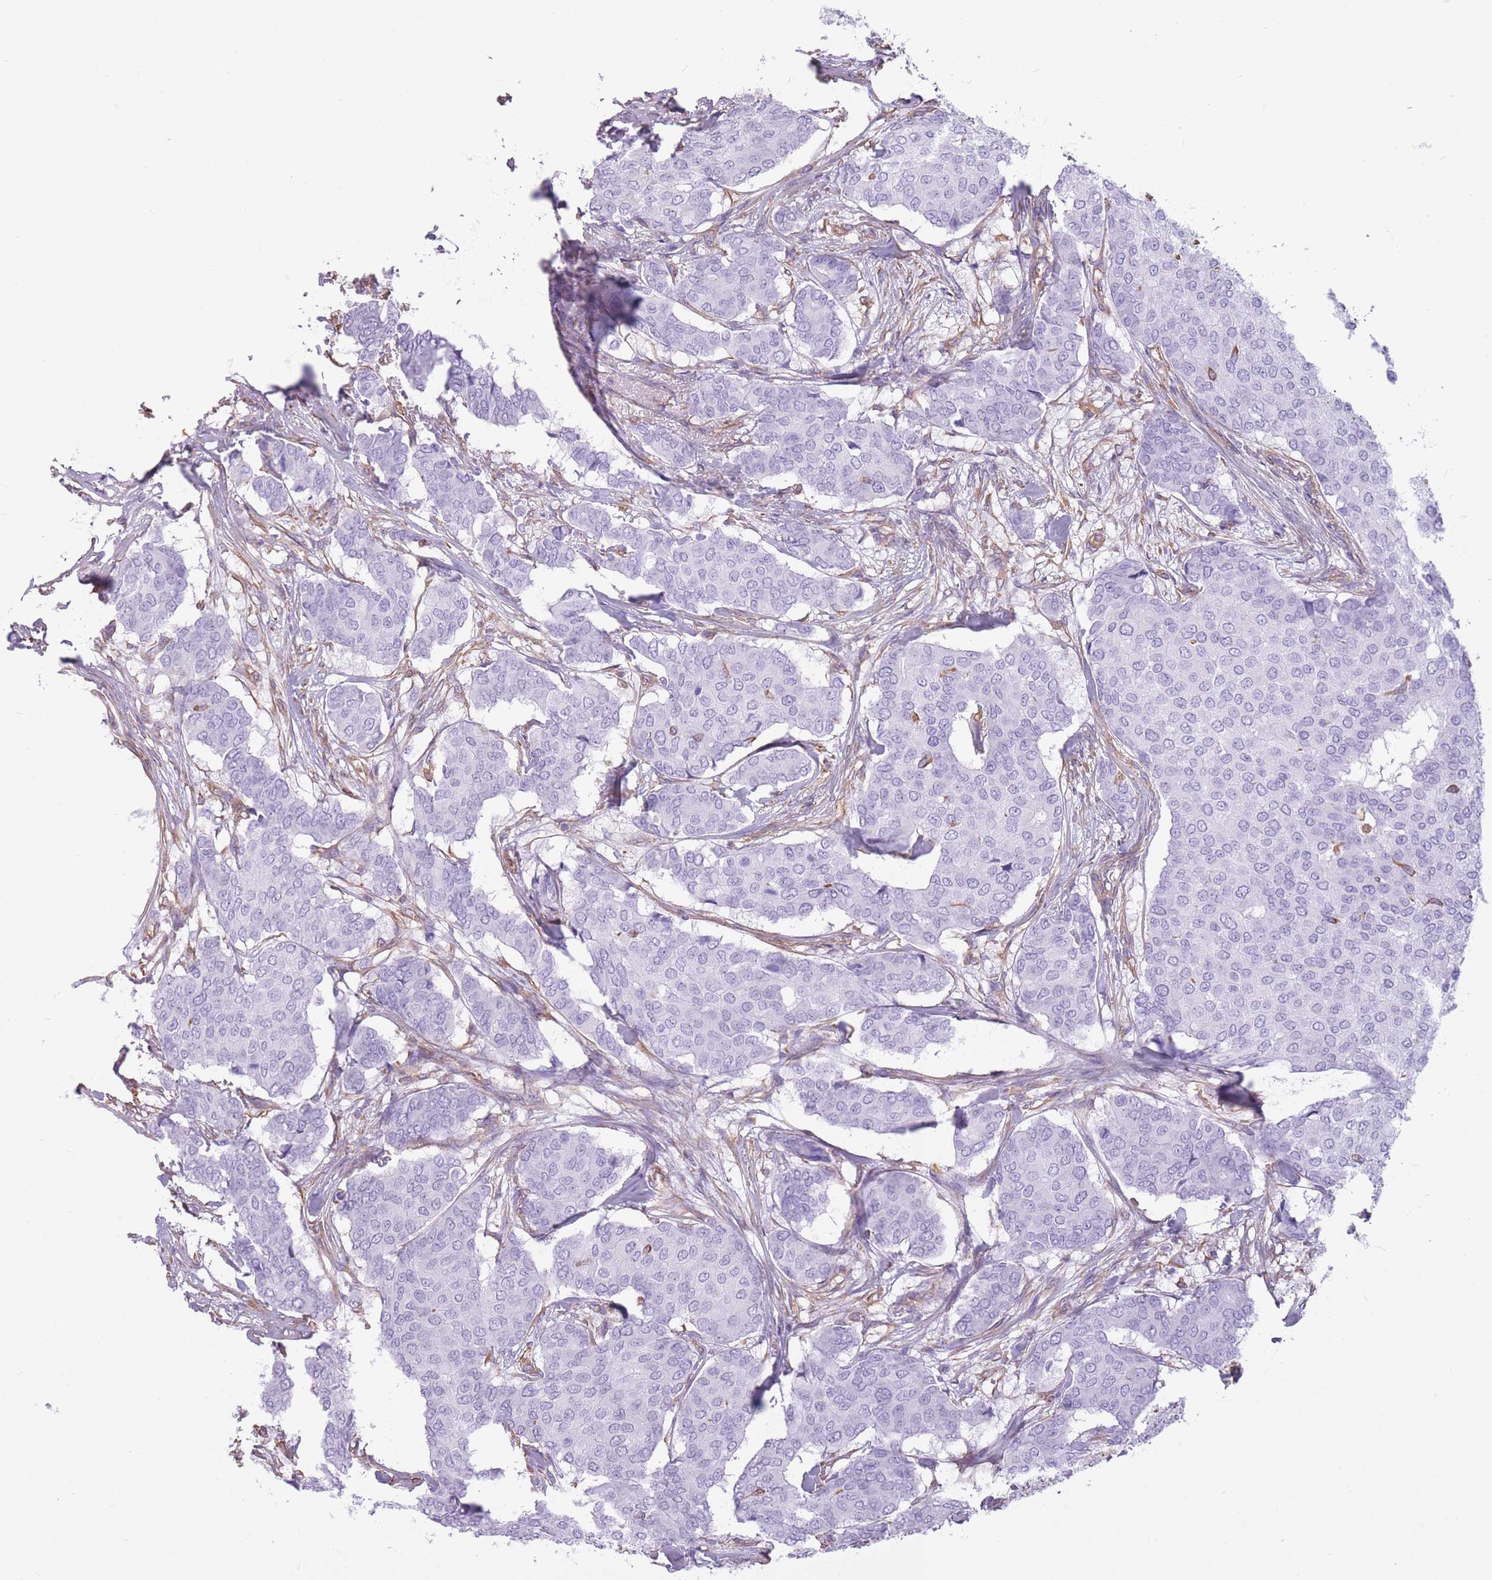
{"staining": {"intensity": "negative", "quantity": "none", "location": "none"}, "tissue": "breast cancer", "cell_type": "Tumor cells", "image_type": "cancer", "snomed": [{"axis": "morphology", "description": "Duct carcinoma"}, {"axis": "topography", "description": "Breast"}], "caption": "IHC histopathology image of human breast cancer (invasive ductal carcinoma) stained for a protein (brown), which reveals no expression in tumor cells.", "gene": "ADD1", "patient": {"sex": "female", "age": 75}}